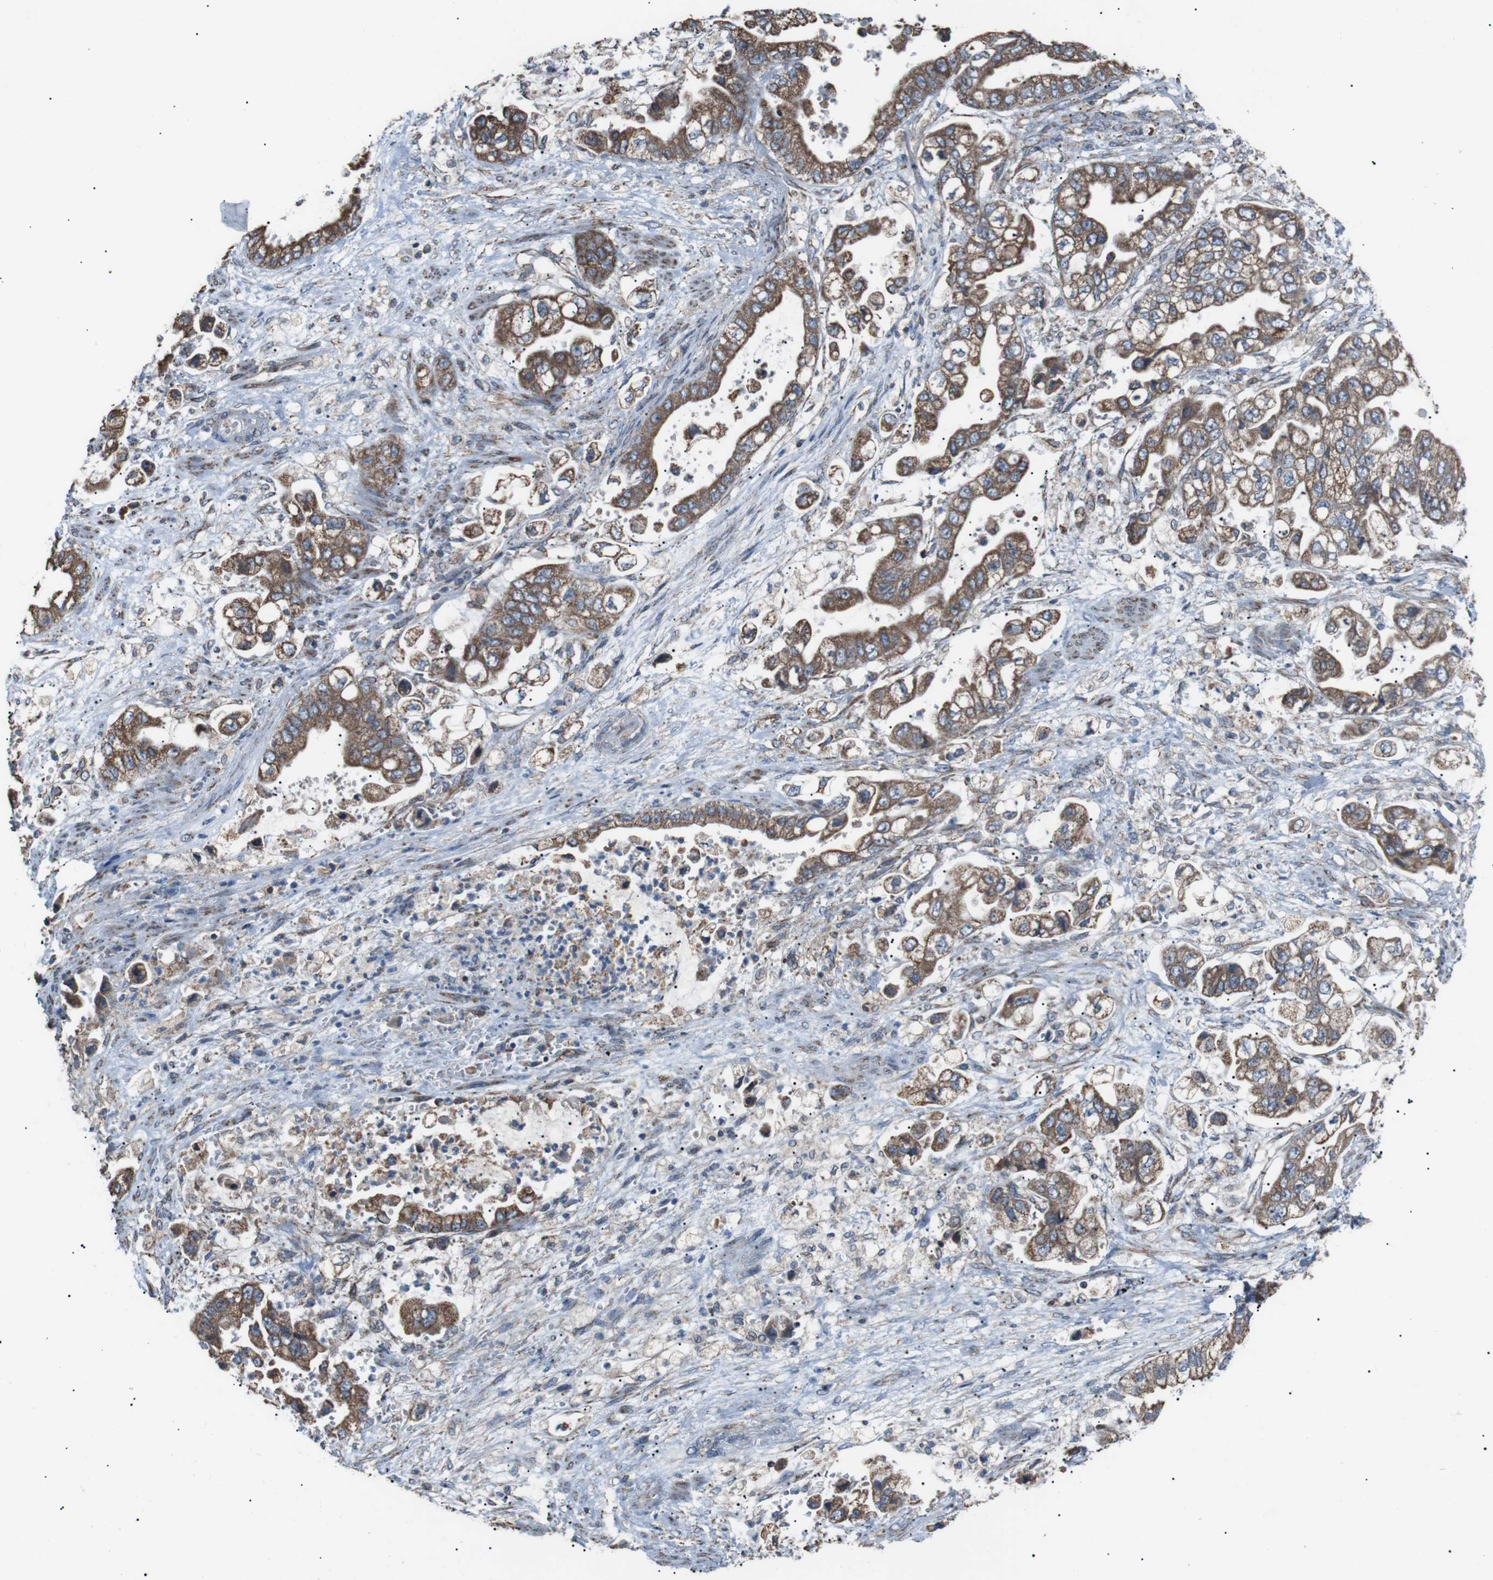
{"staining": {"intensity": "moderate", "quantity": ">75%", "location": "cytoplasmic/membranous"}, "tissue": "stomach cancer", "cell_type": "Tumor cells", "image_type": "cancer", "snomed": [{"axis": "morphology", "description": "Normal tissue, NOS"}, {"axis": "morphology", "description": "Adenocarcinoma, NOS"}, {"axis": "topography", "description": "Stomach"}], "caption": "About >75% of tumor cells in human stomach cancer (adenocarcinoma) reveal moderate cytoplasmic/membranous protein staining as visualized by brown immunohistochemical staining.", "gene": "CISD2", "patient": {"sex": "male", "age": 62}}